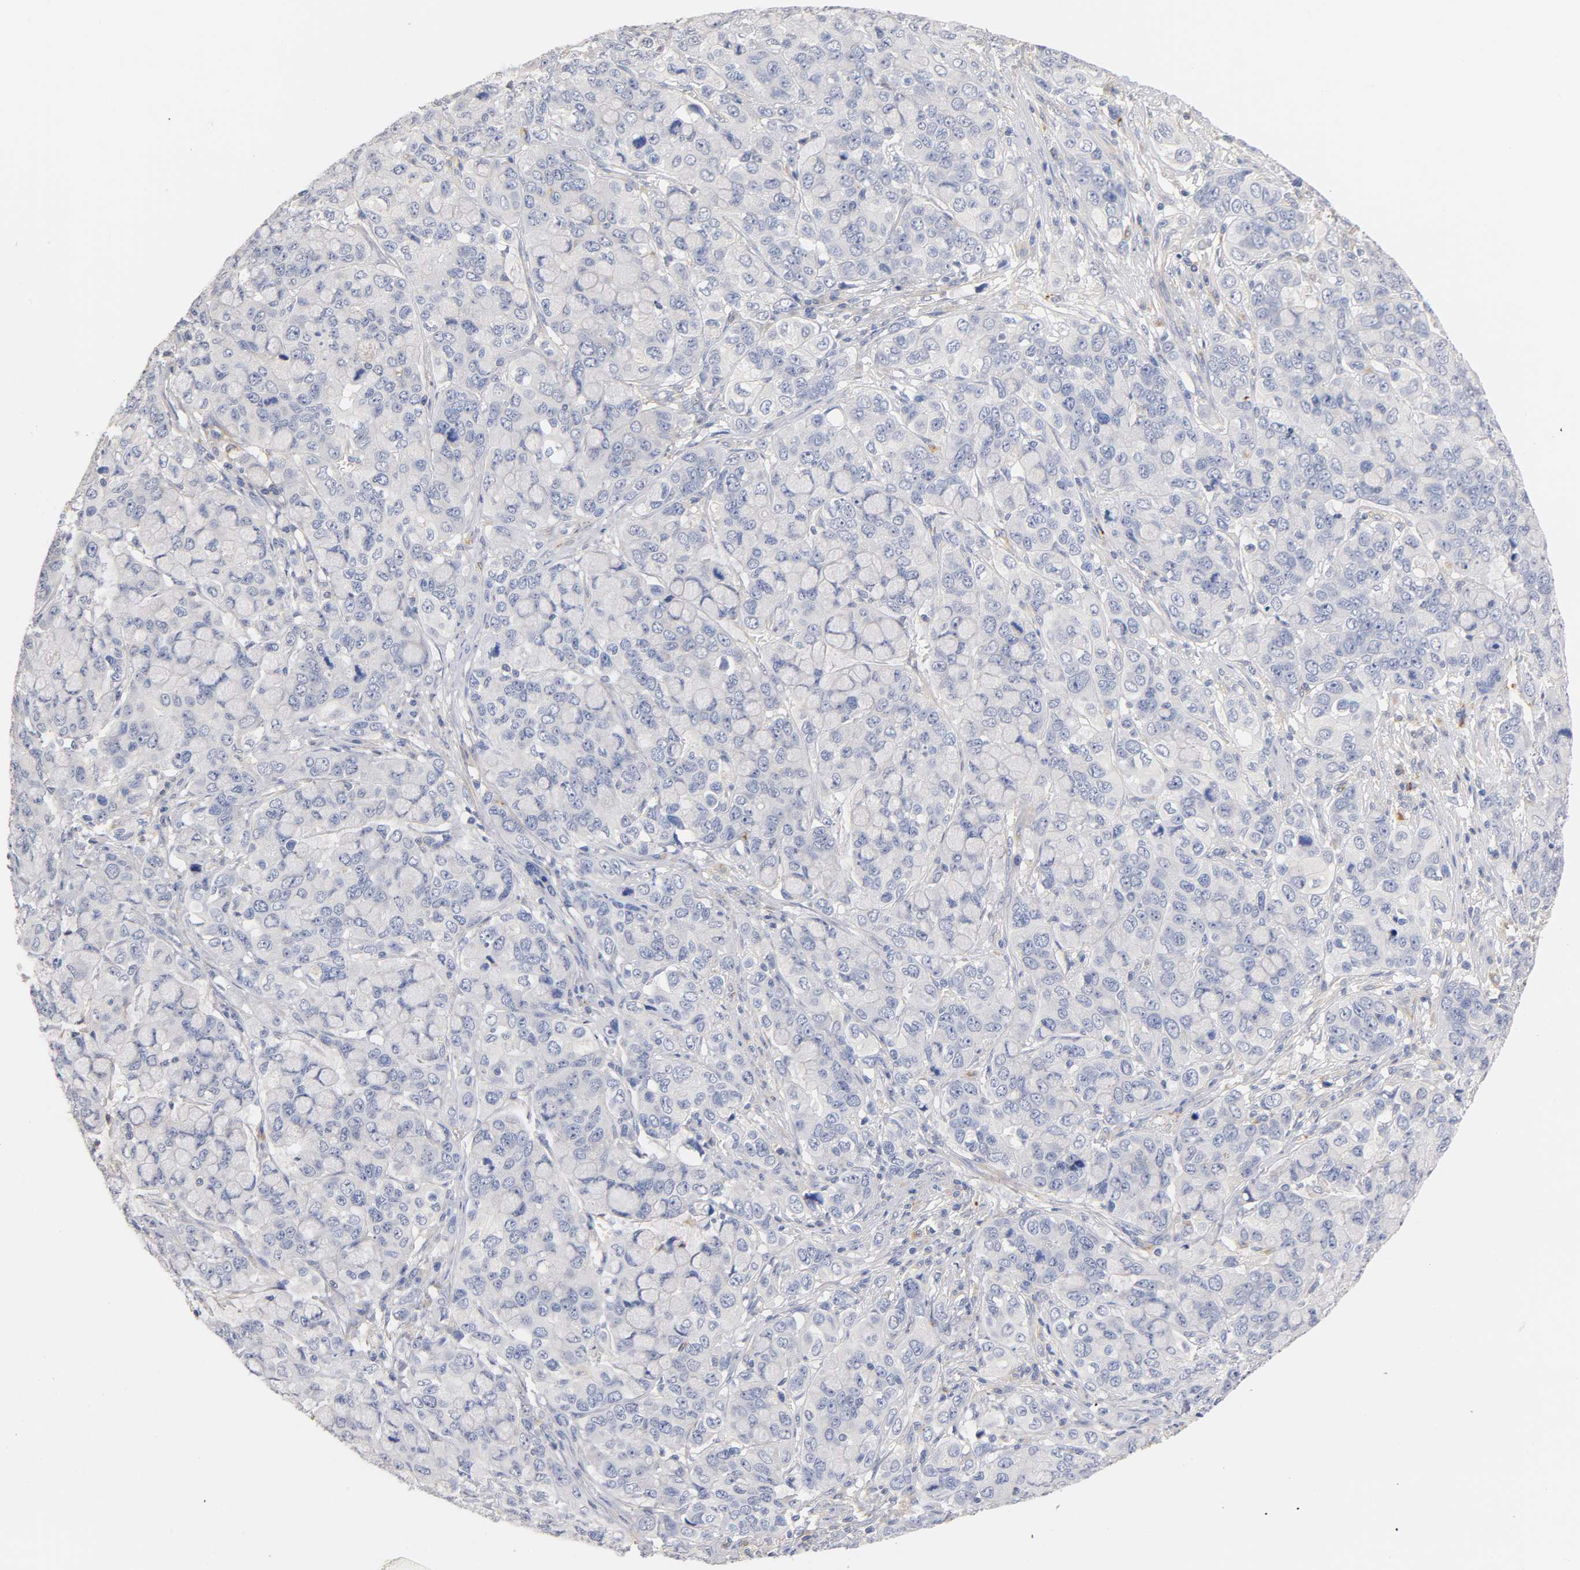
{"staining": {"intensity": "negative", "quantity": "none", "location": "none"}, "tissue": "stomach cancer", "cell_type": "Tumor cells", "image_type": "cancer", "snomed": [{"axis": "morphology", "description": "Adenocarcinoma, NOS"}, {"axis": "topography", "description": "Stomach, lower"}], "caption": "Immunohistochemistry image of neoplastic tissue: human stomach cancer (adenocarcinoma) stained with DAB exhibits no significant protein positivity in tumor cells. The staining is performed using DAB (3,3'-diaminobenzidine) brown chromogen with nuclei counter-stained in using hematoxylin.", "gene": "SEMA5A", "patient": {"sex": "male", "age": 84}}